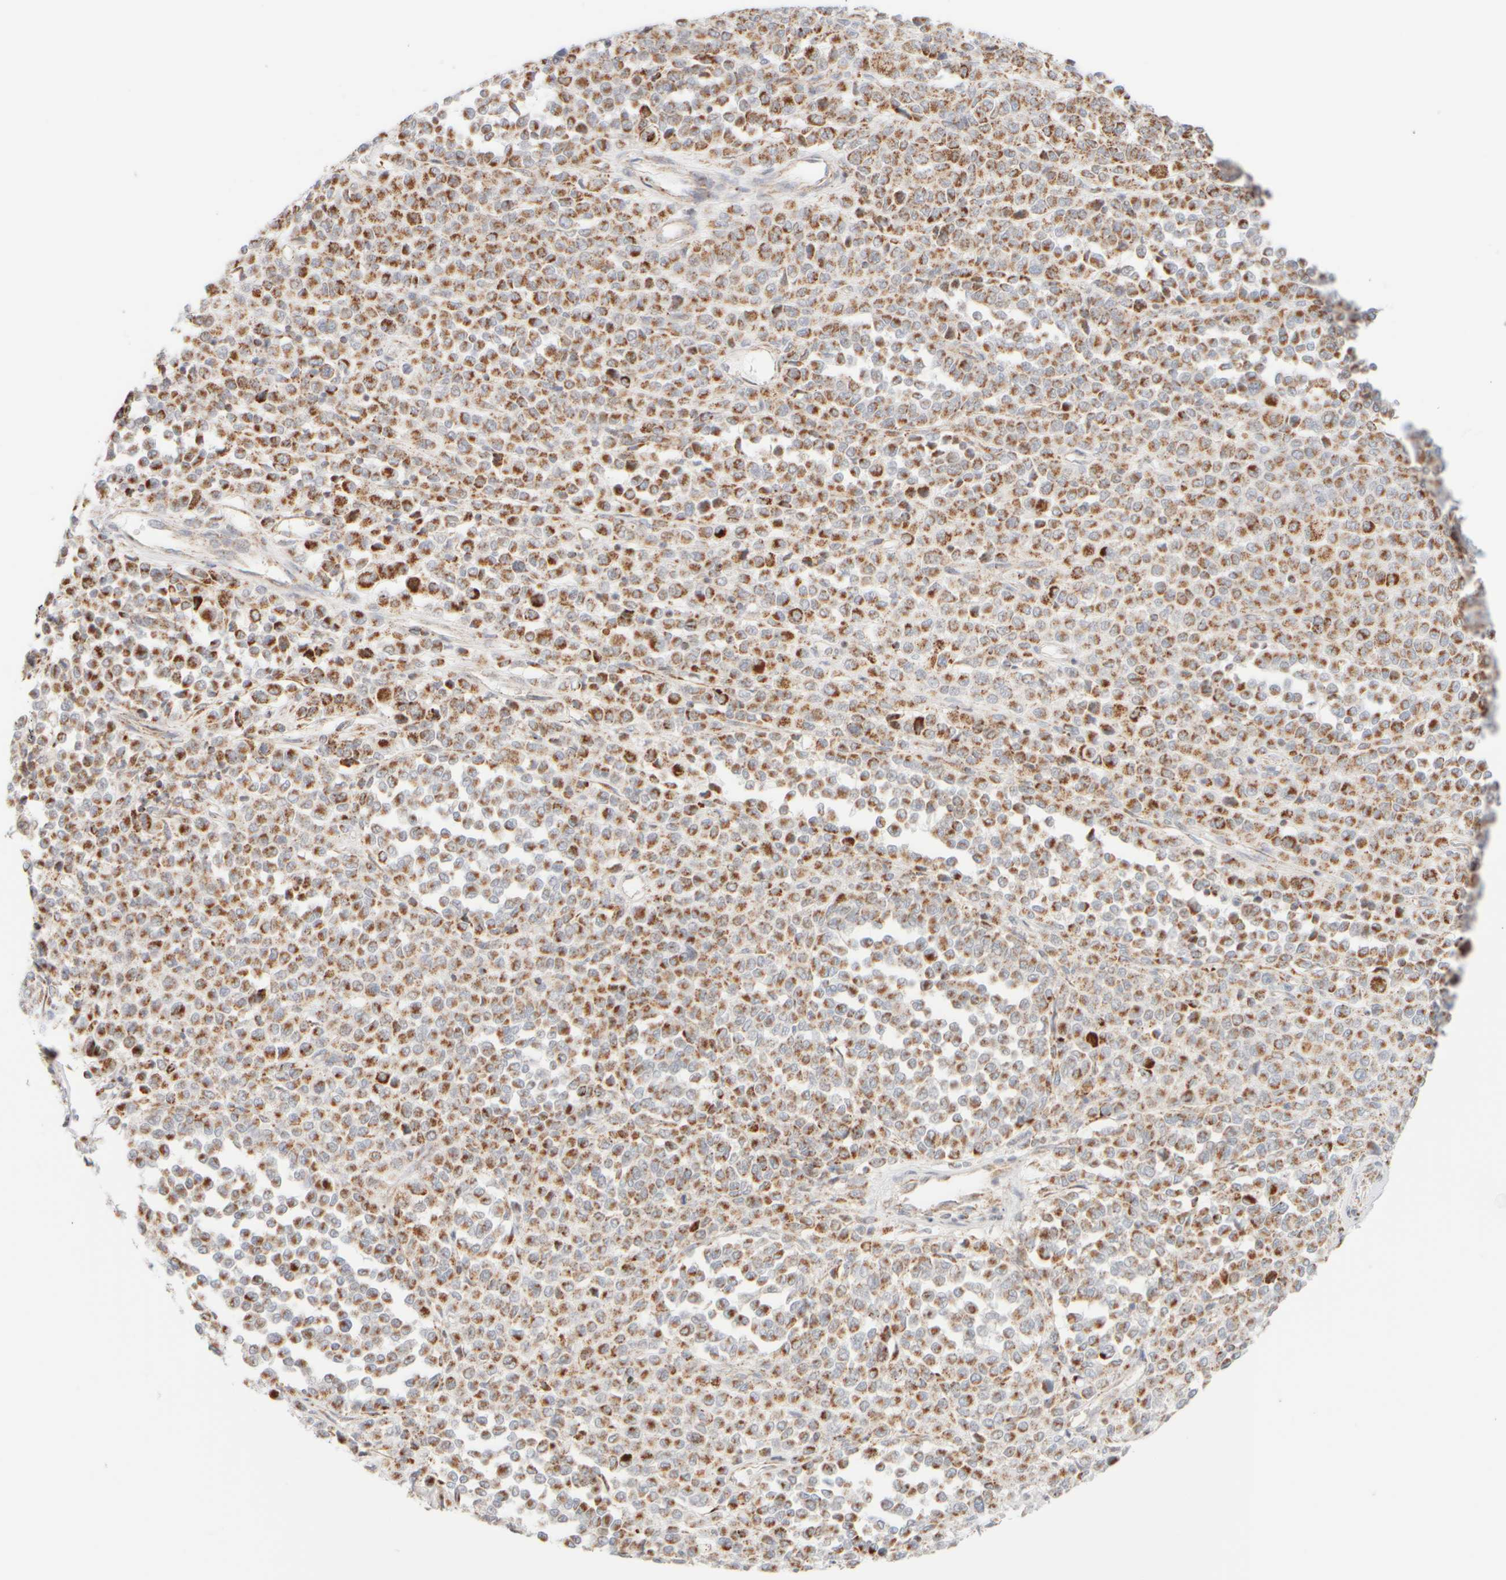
{"staining": {"intensity": "moderate", "quantity": ">75%", "location": "cytoplasmic/membranous"}, "tissue": "melanoma", "cell_type": "Tumor cells", "image_type": "cancer", "snomed": [{"axis": "morphology", "description": "Malignant melanoma, Metastatic site"}, {"axis": "topography", "description": "Pancreas"}], "caption": "Immunohistochemistry photomicrograph of malignant melanoma (metastatic site) stained for a protein (brown), which demonstrates medium levels of moderate cytoplasmic/membranous expression in about >75% of tumor cells.", "gene": "PPM1K", "patient": {"sex": "female", "age": 30}}